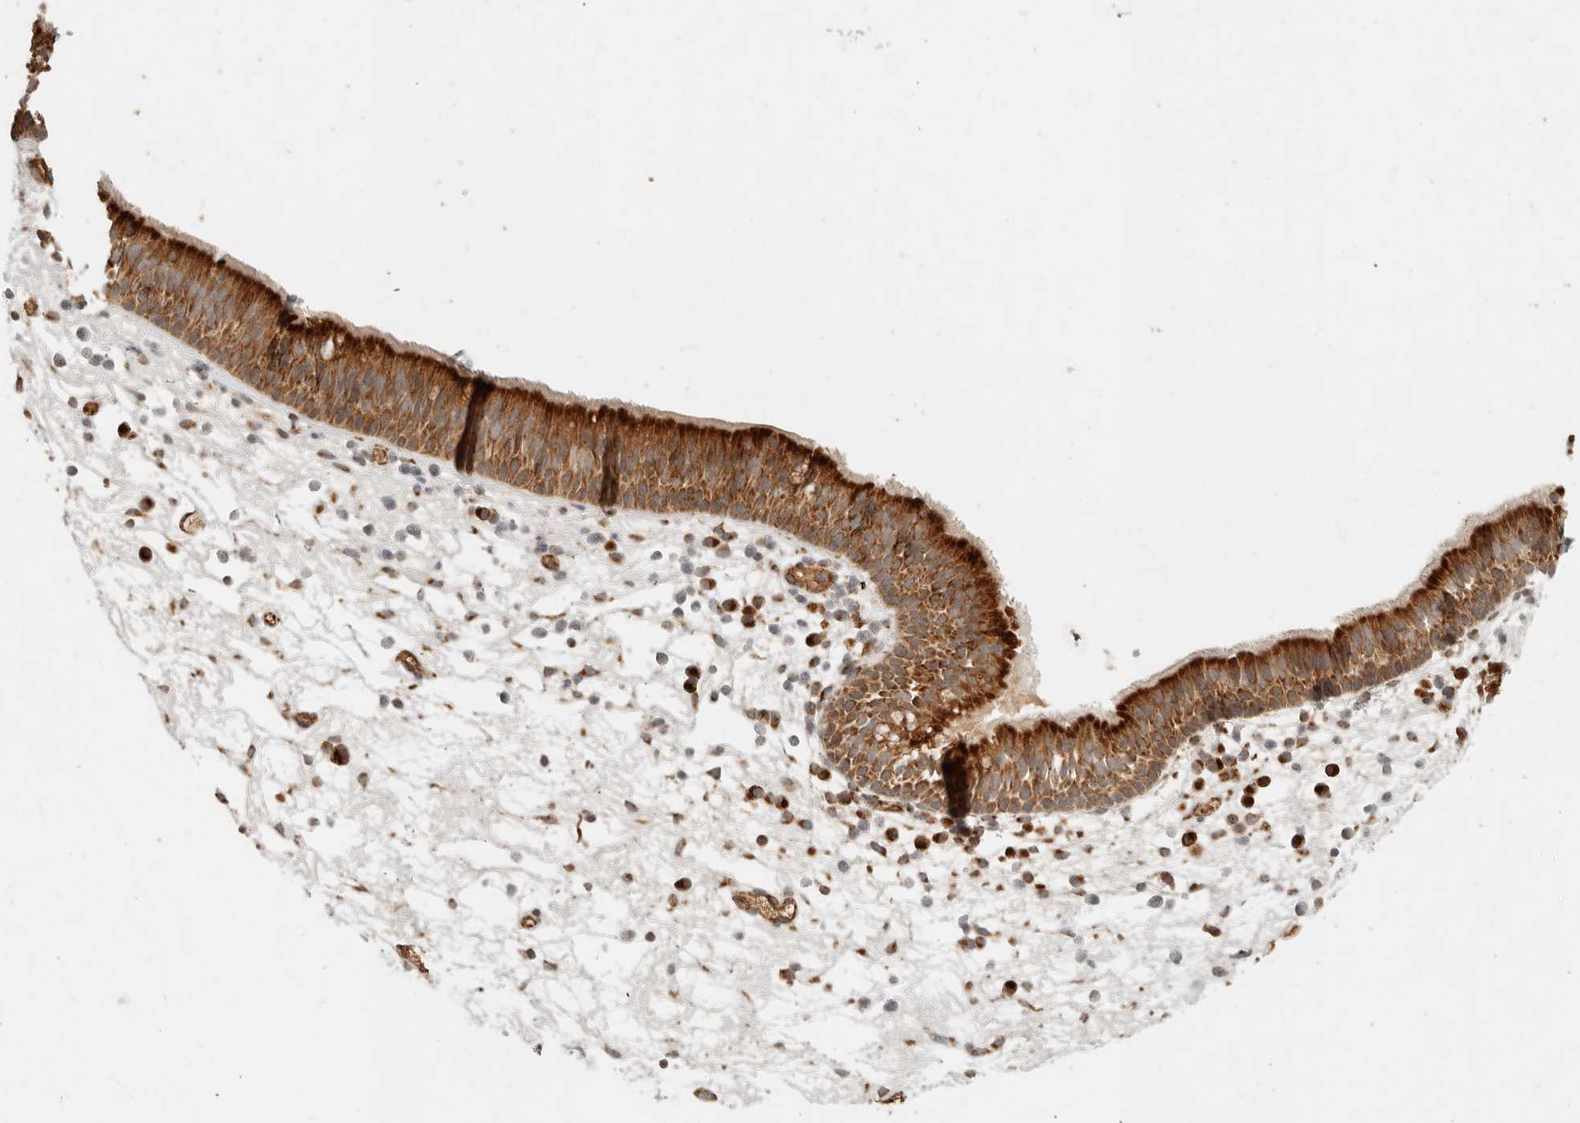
{"staining": {"intensity": "strong", "quantity": ">75%", "location": "cytoplasmic/membranous"}, "tissue": "nasopharynx", "cell_type": "Respiratory epithelial cells", "image_type": "normal", "snomed": [{"axis": "morphology", "description": "Normal tissue, NOS"}, {"axis": "morphology", "description": "Inflammation, NOS"}, {"axis": "morphology", "description": "Malignant melanoma, Metastatic site"}, {"axis": "topography", "description": "Nasopharynx"}], "caption": "Protein staining of unremarkable nasopharynx demonstrates strong cytoplasmic/membranous positivity in approximately >75% of respiratory epithelial cells. (brown staining indicates protein expression, while blue staining denotes nuclei).", "gene": "MRPL55", "patient": {"sex": "male", "age": 70}}